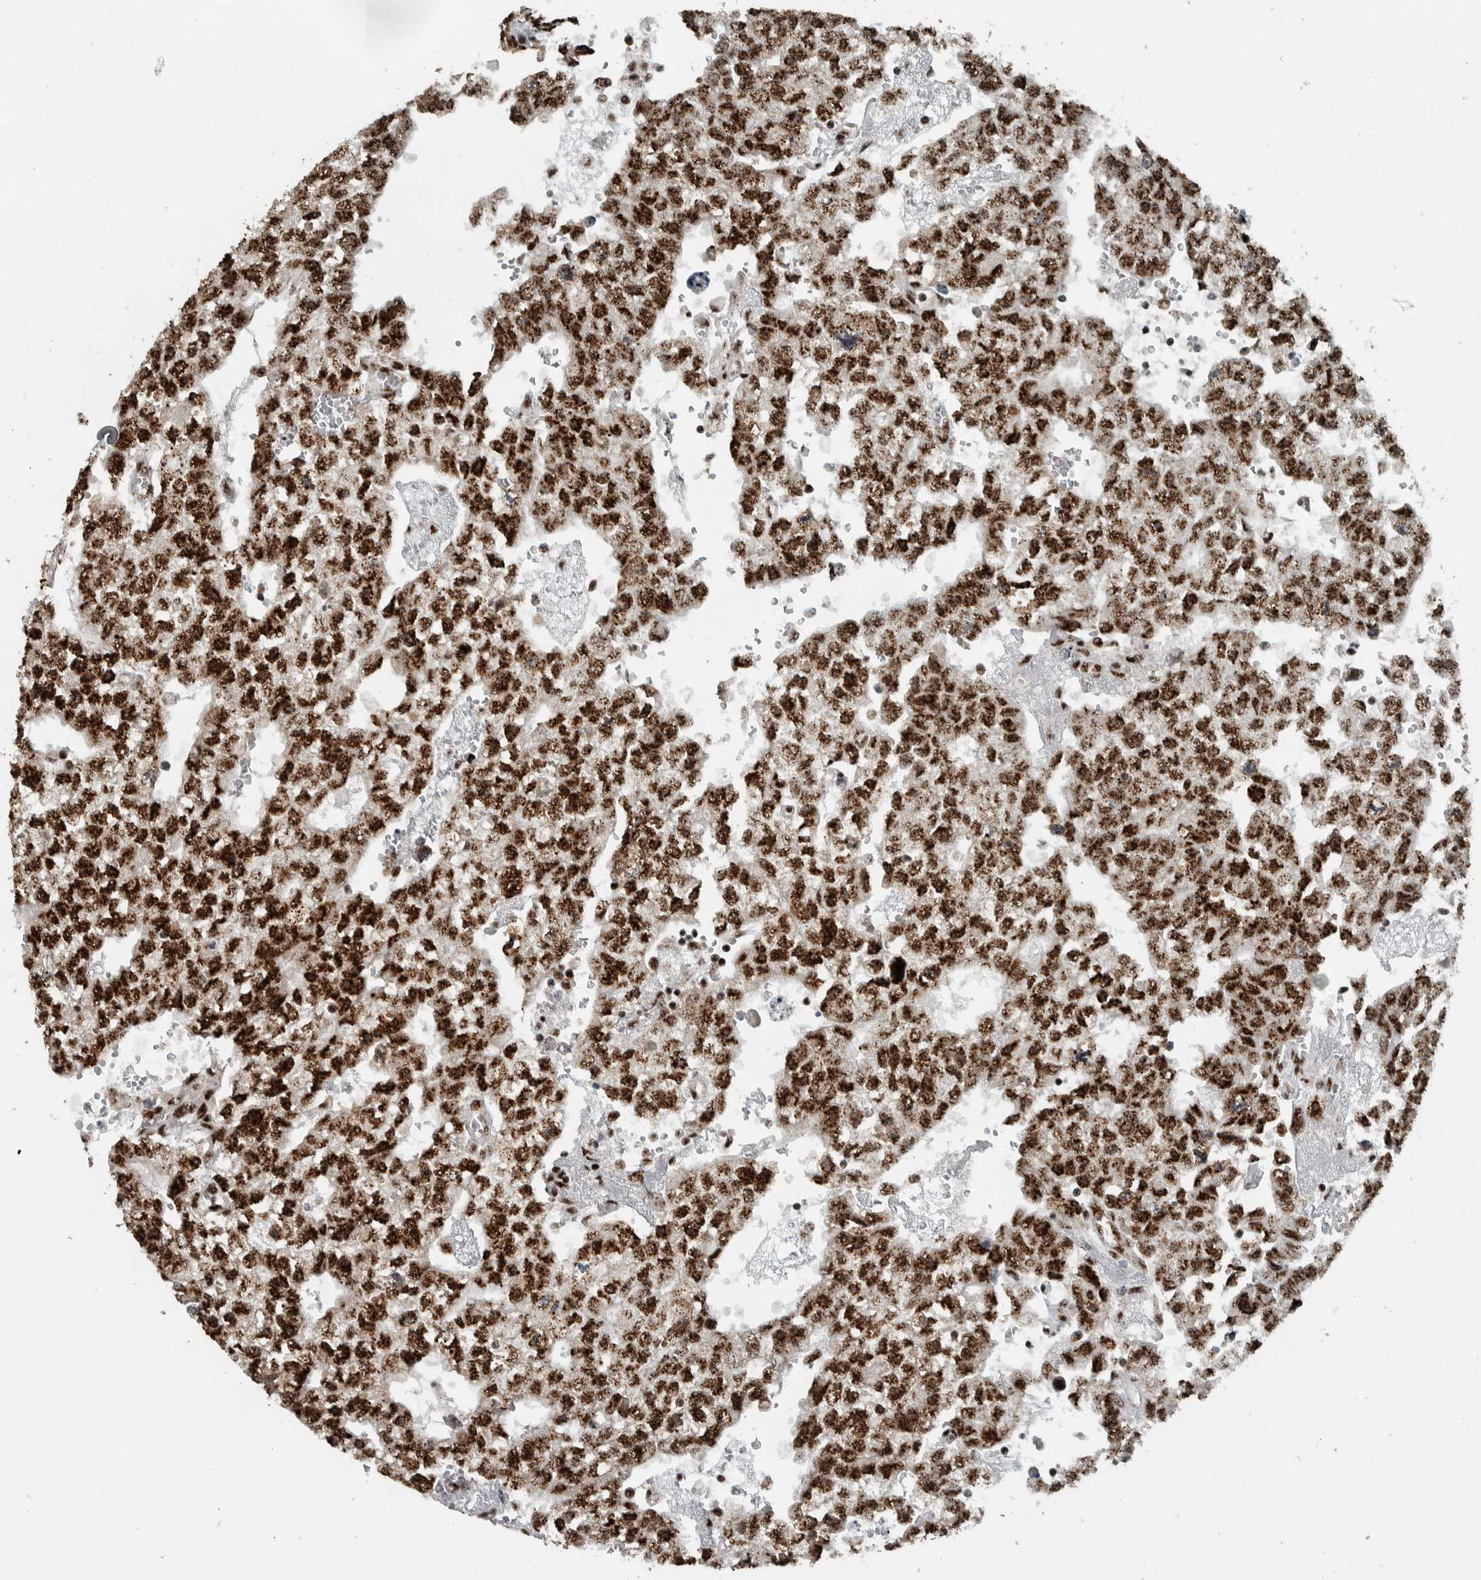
{"staining": {"intensity": "strong", "quantity": ">75%", "location": "nuclear"}, "tissue": "testis cancer", "cell_type": "Tumor cells", "image_type": "cancer", "snomed": [{"axis": "morphology", "description": "Seminoma, NOS"}, {"axis": "morphology", "description": "Carcinoma, Embryonal, NOS"}, {"axis": "topography", "description": "Testis"}], "caption": "Approximately >75% of tumor cells in testis embryonal carcinoma display strong nuclear protein staining as visualized by brown immunohistochemical staining.", "gene": "SON", "patient": {"sex": "male", "age": 38}}